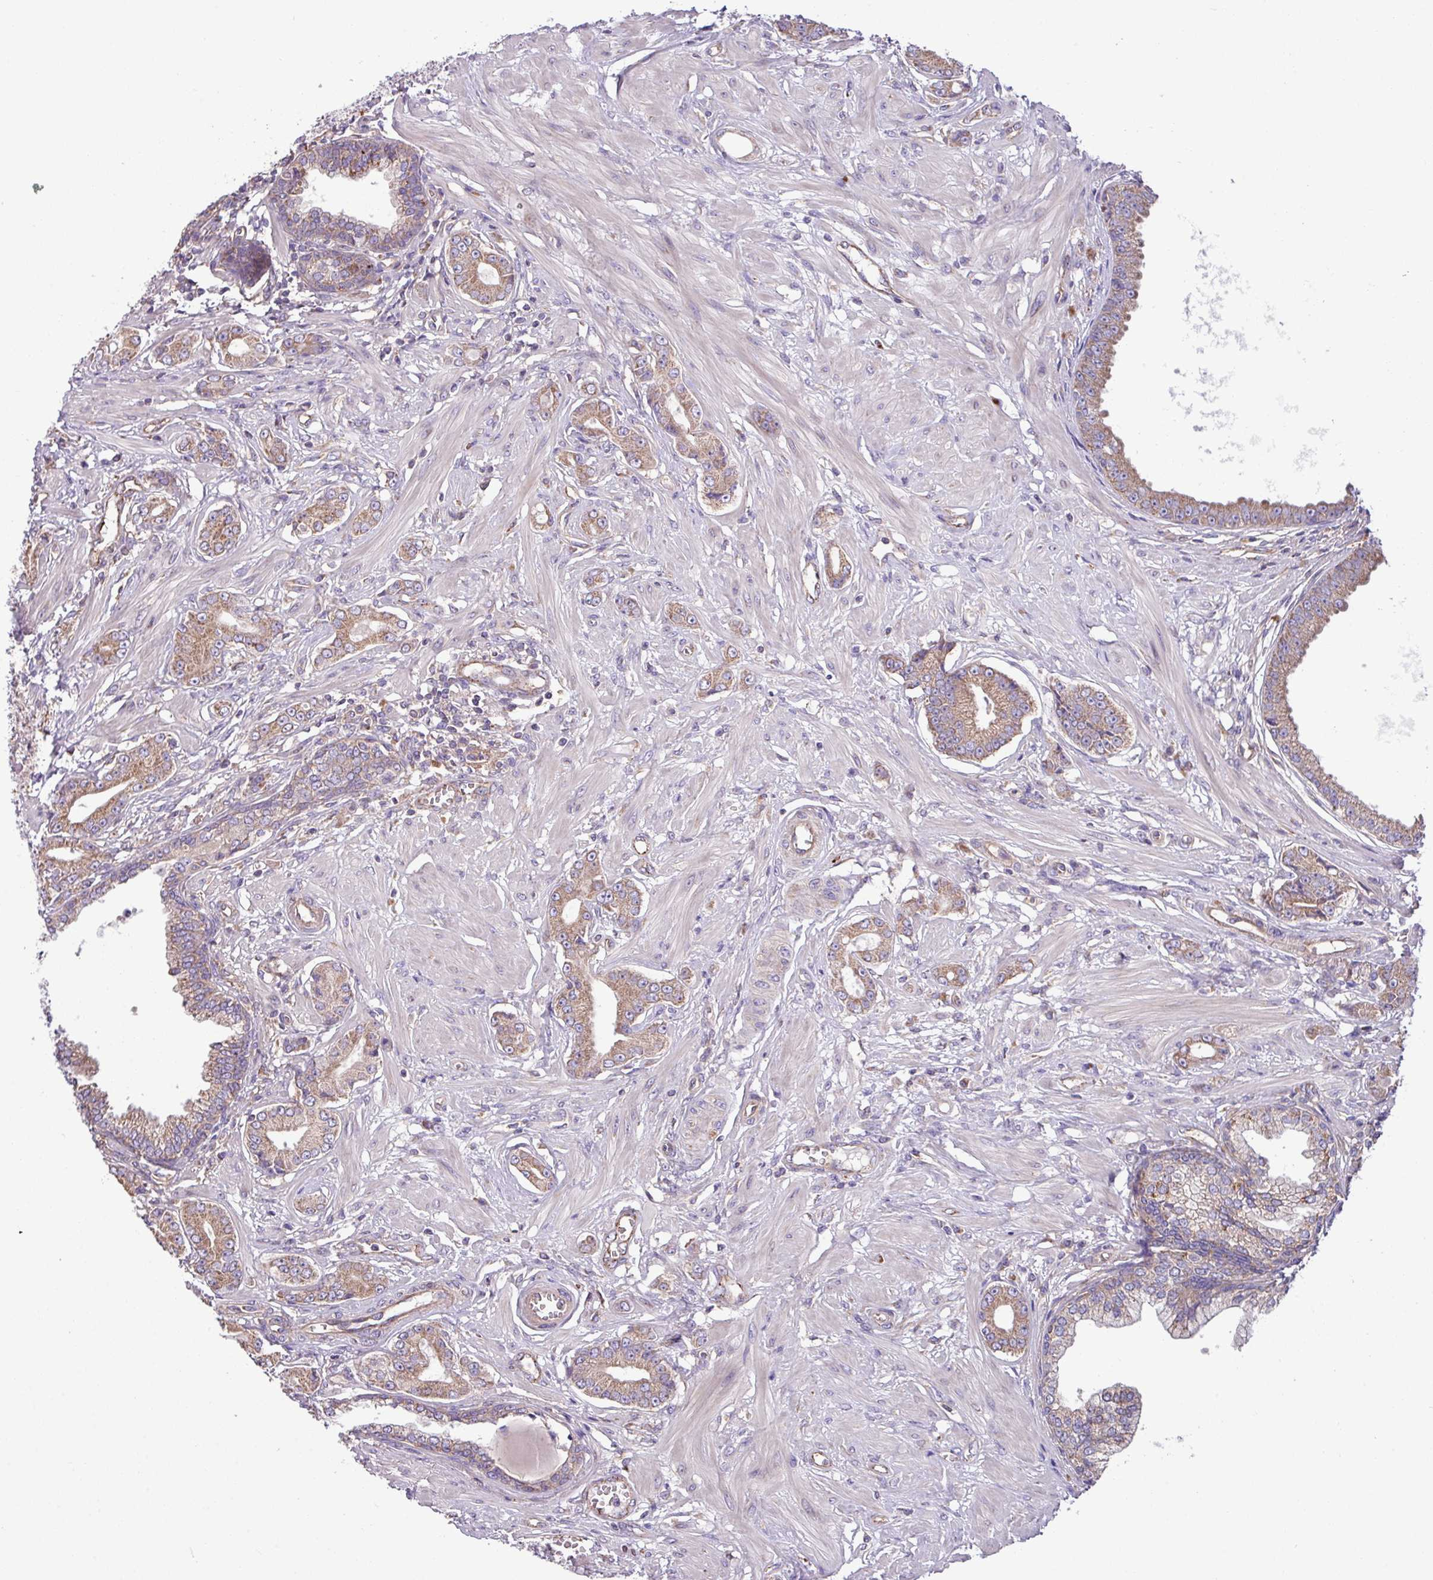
{"staining": {"intensity": "moderate", "quantity": "25%-75%", "location": "cytoplasmic/membranous"}, "tissue": "prostate cancer", "cell_type": "Tumor cells", "image_type": "cancer", "snomed": [{"axis": "morphology", "description": "Adenocarcinoma, Low grade"}, {"axis": "topography", "description": "Prostate"}], "caption": "This is a micrograph of immunohistochemistry staining of prostate cancer (low-grade adenocarcinoma), which shows moderate positivity in the cytoplasmic/membranous of tumor cells.", "gene": "PPM1J", "patient": {"sex": "male", "age": 64}}